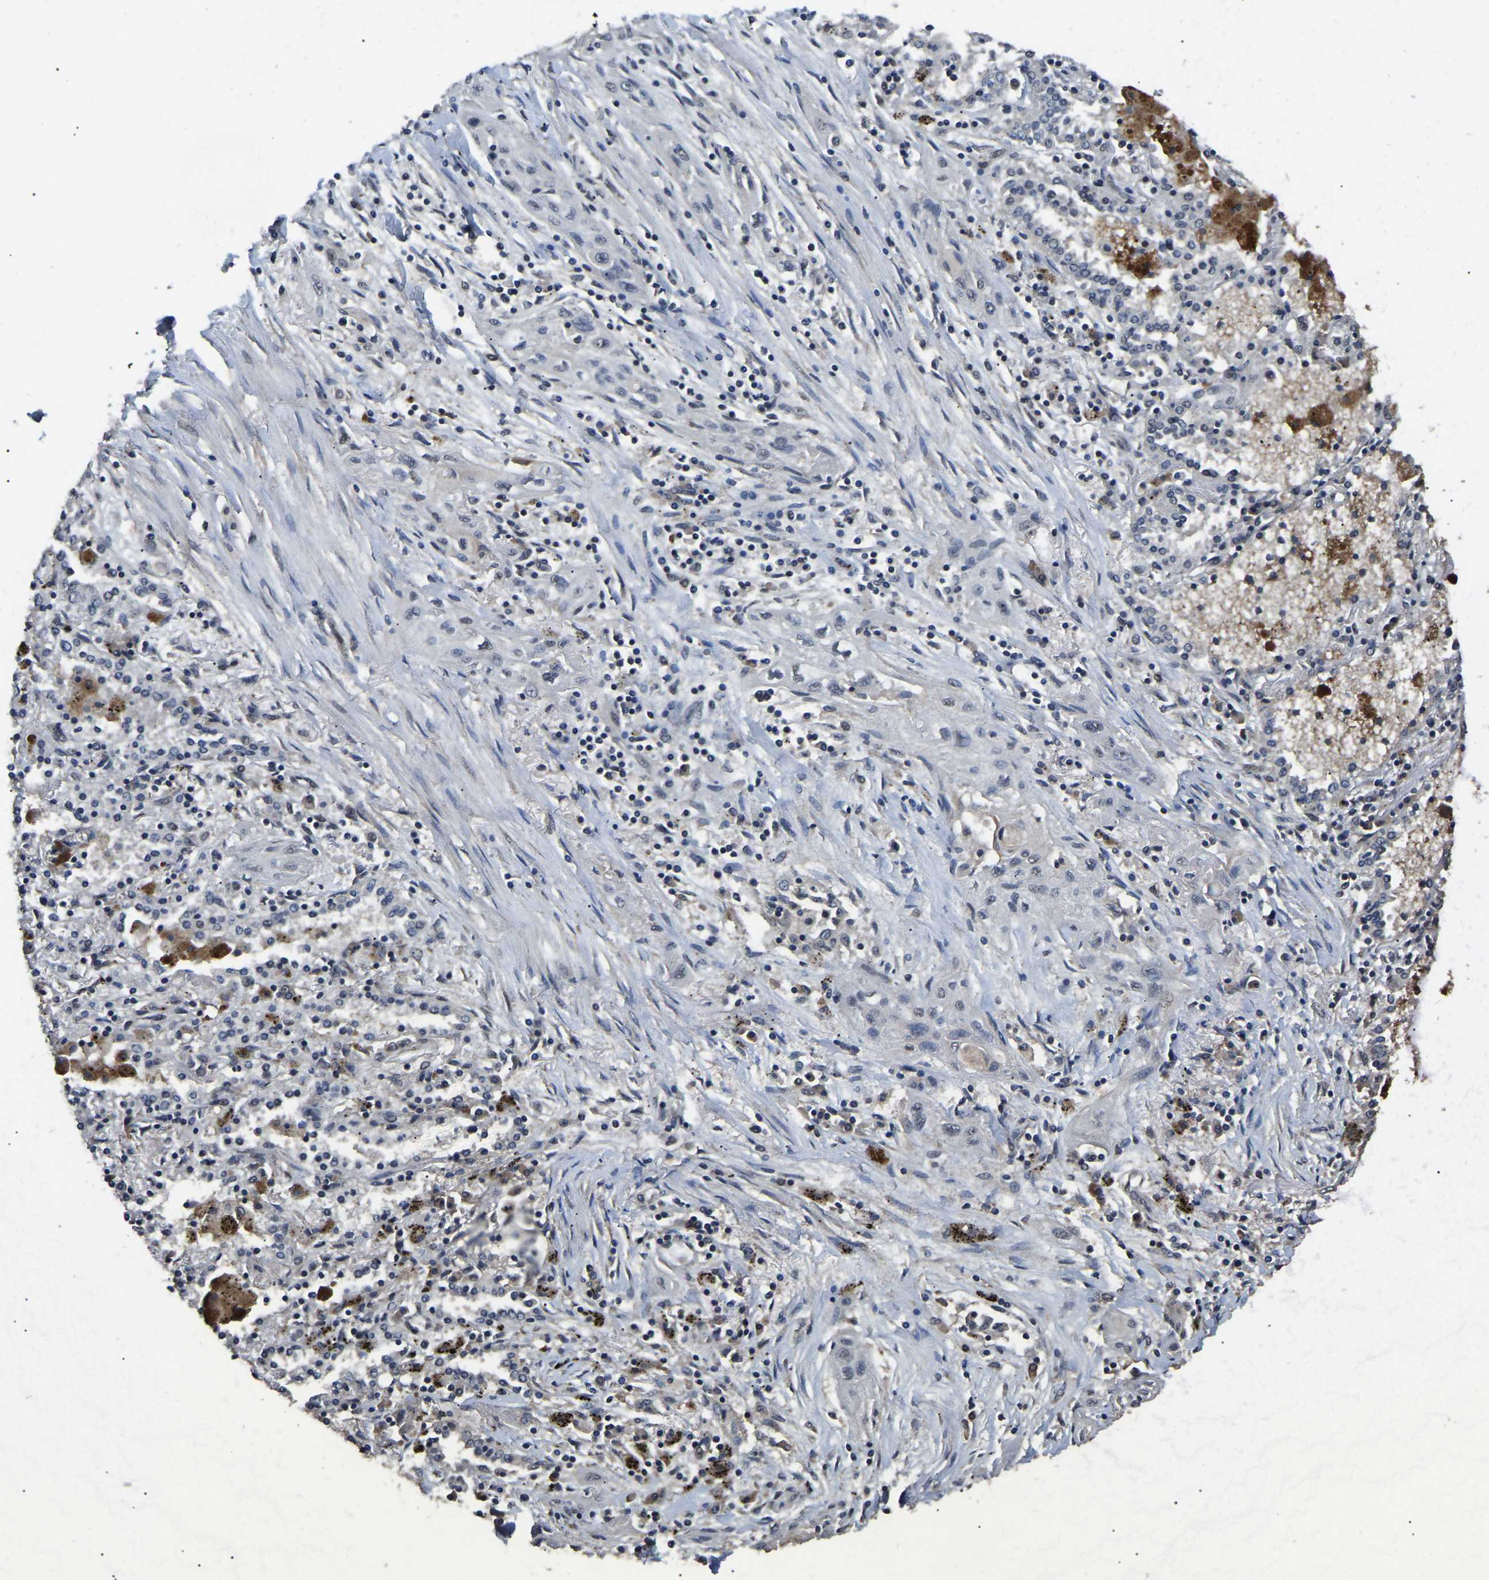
{"staining": {"intensity": "negative", "quantity": "none", "location": "none"}, "tissue": "lung cancer", "cell_type": "Tumor cells", "image_type": "cancer", "snomed": [{"axis": "morphology", "description": "Squamous cell carcinoma, NOS"}, {"axis": "topography", "description": "Lung"}], "caption": "Immunohistochemical staining of squamous cell carcinoma (lung) reveals no significant staining in tumor cells.", "gene": "PPM1E", "patient": {"sex": "female", "age": 47}}